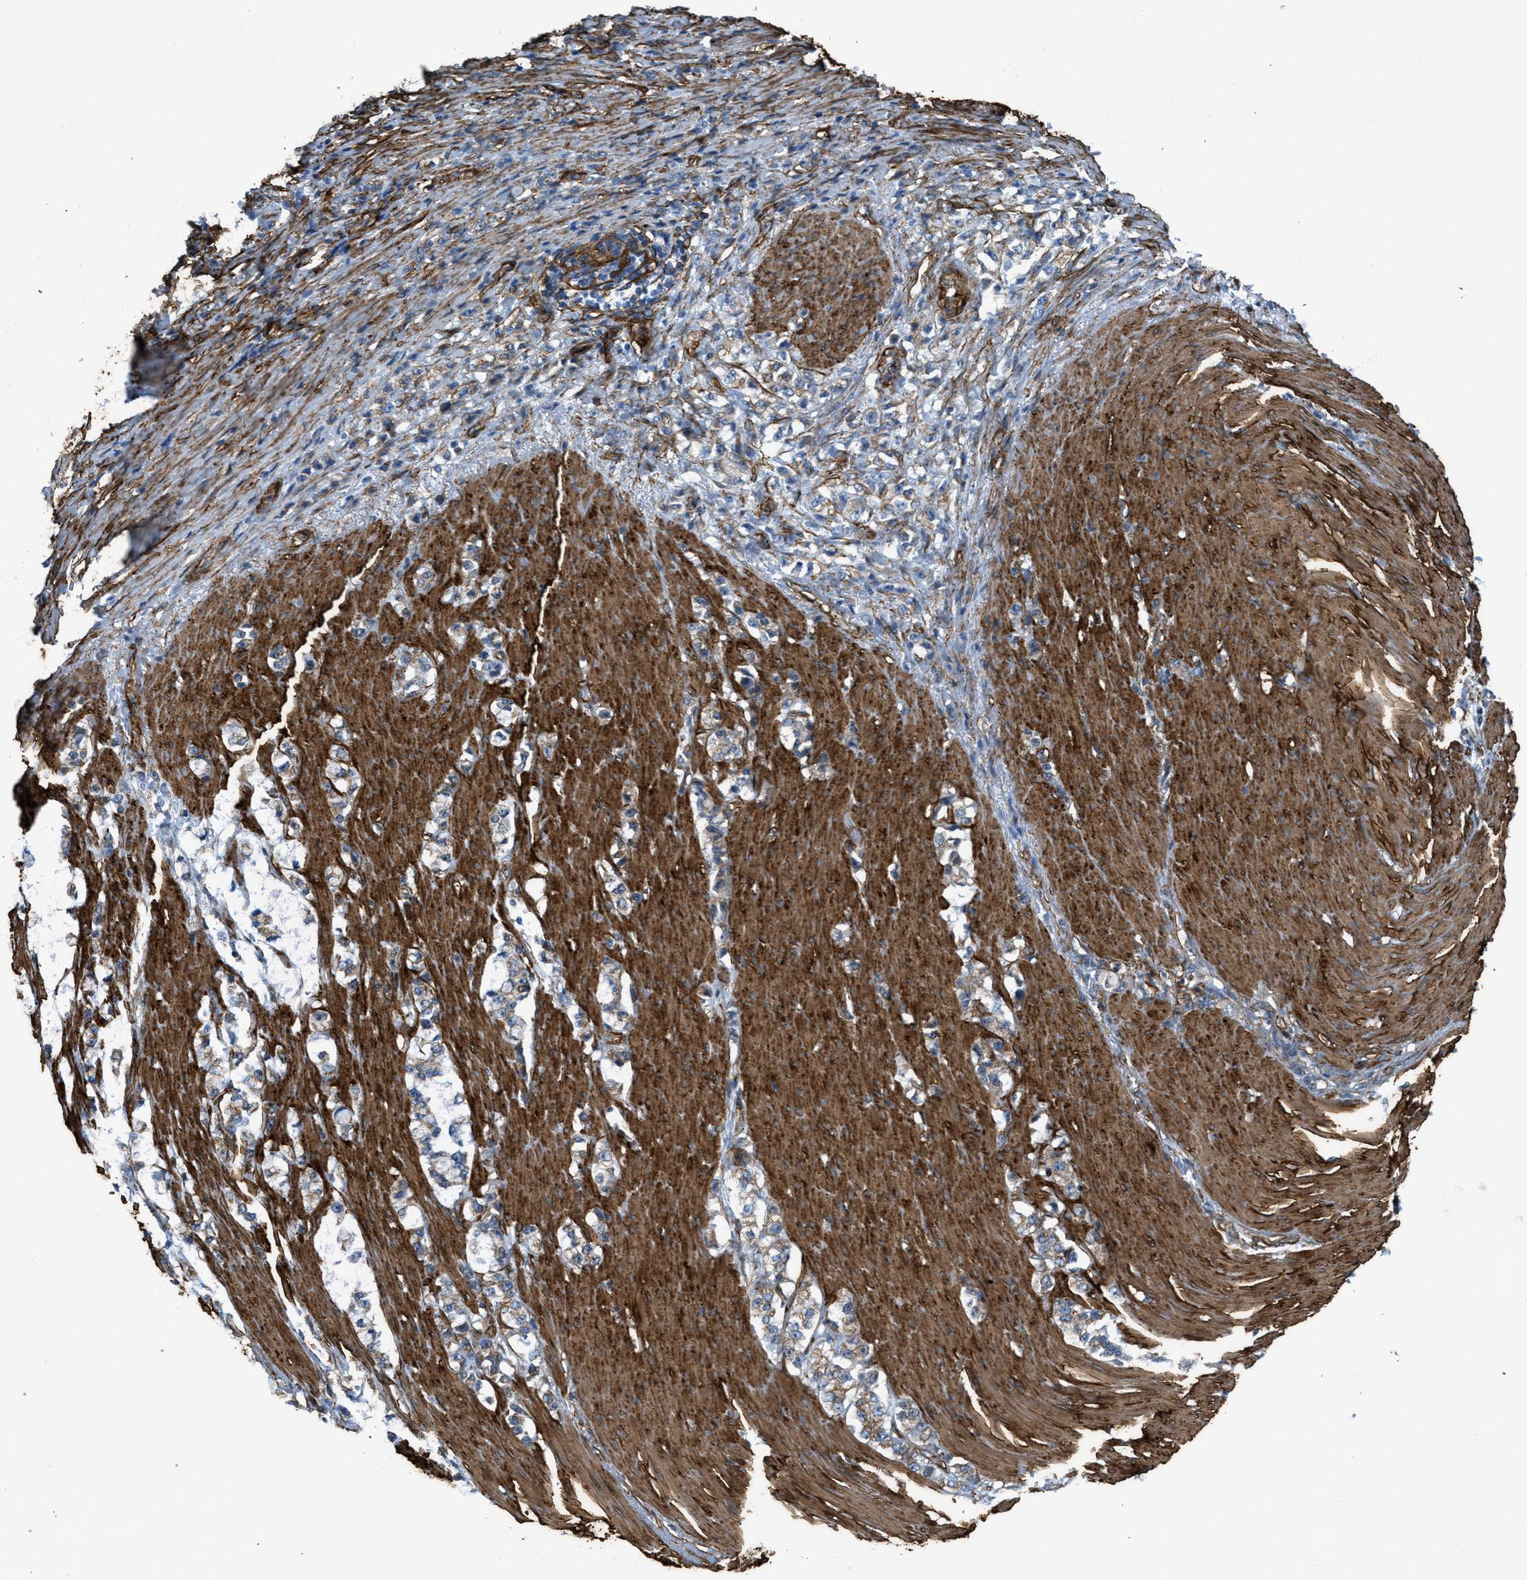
{"staining": {"intensity": "moderate", "quantity": ">75%", "location": "cytoplasmic/membranous"}, "tissue": "stomach cancer", "cell_type": "Tumor cells", "image_type": "cancer", "snomed": [{"axis": "morphology", "description": "Adenocarcinoma, NOS"}, {"axis": "topography", "description": "Stomach, lower"}], "caption": "Immunohistochemical staining of human adenocarcinoma (stomach) demonstrates moderate cytoplasmic/membranous protein expression in approximately >75% of tumor cells.", "gene": "CALD1", "patient": {"sex": "male", "age": 88}}